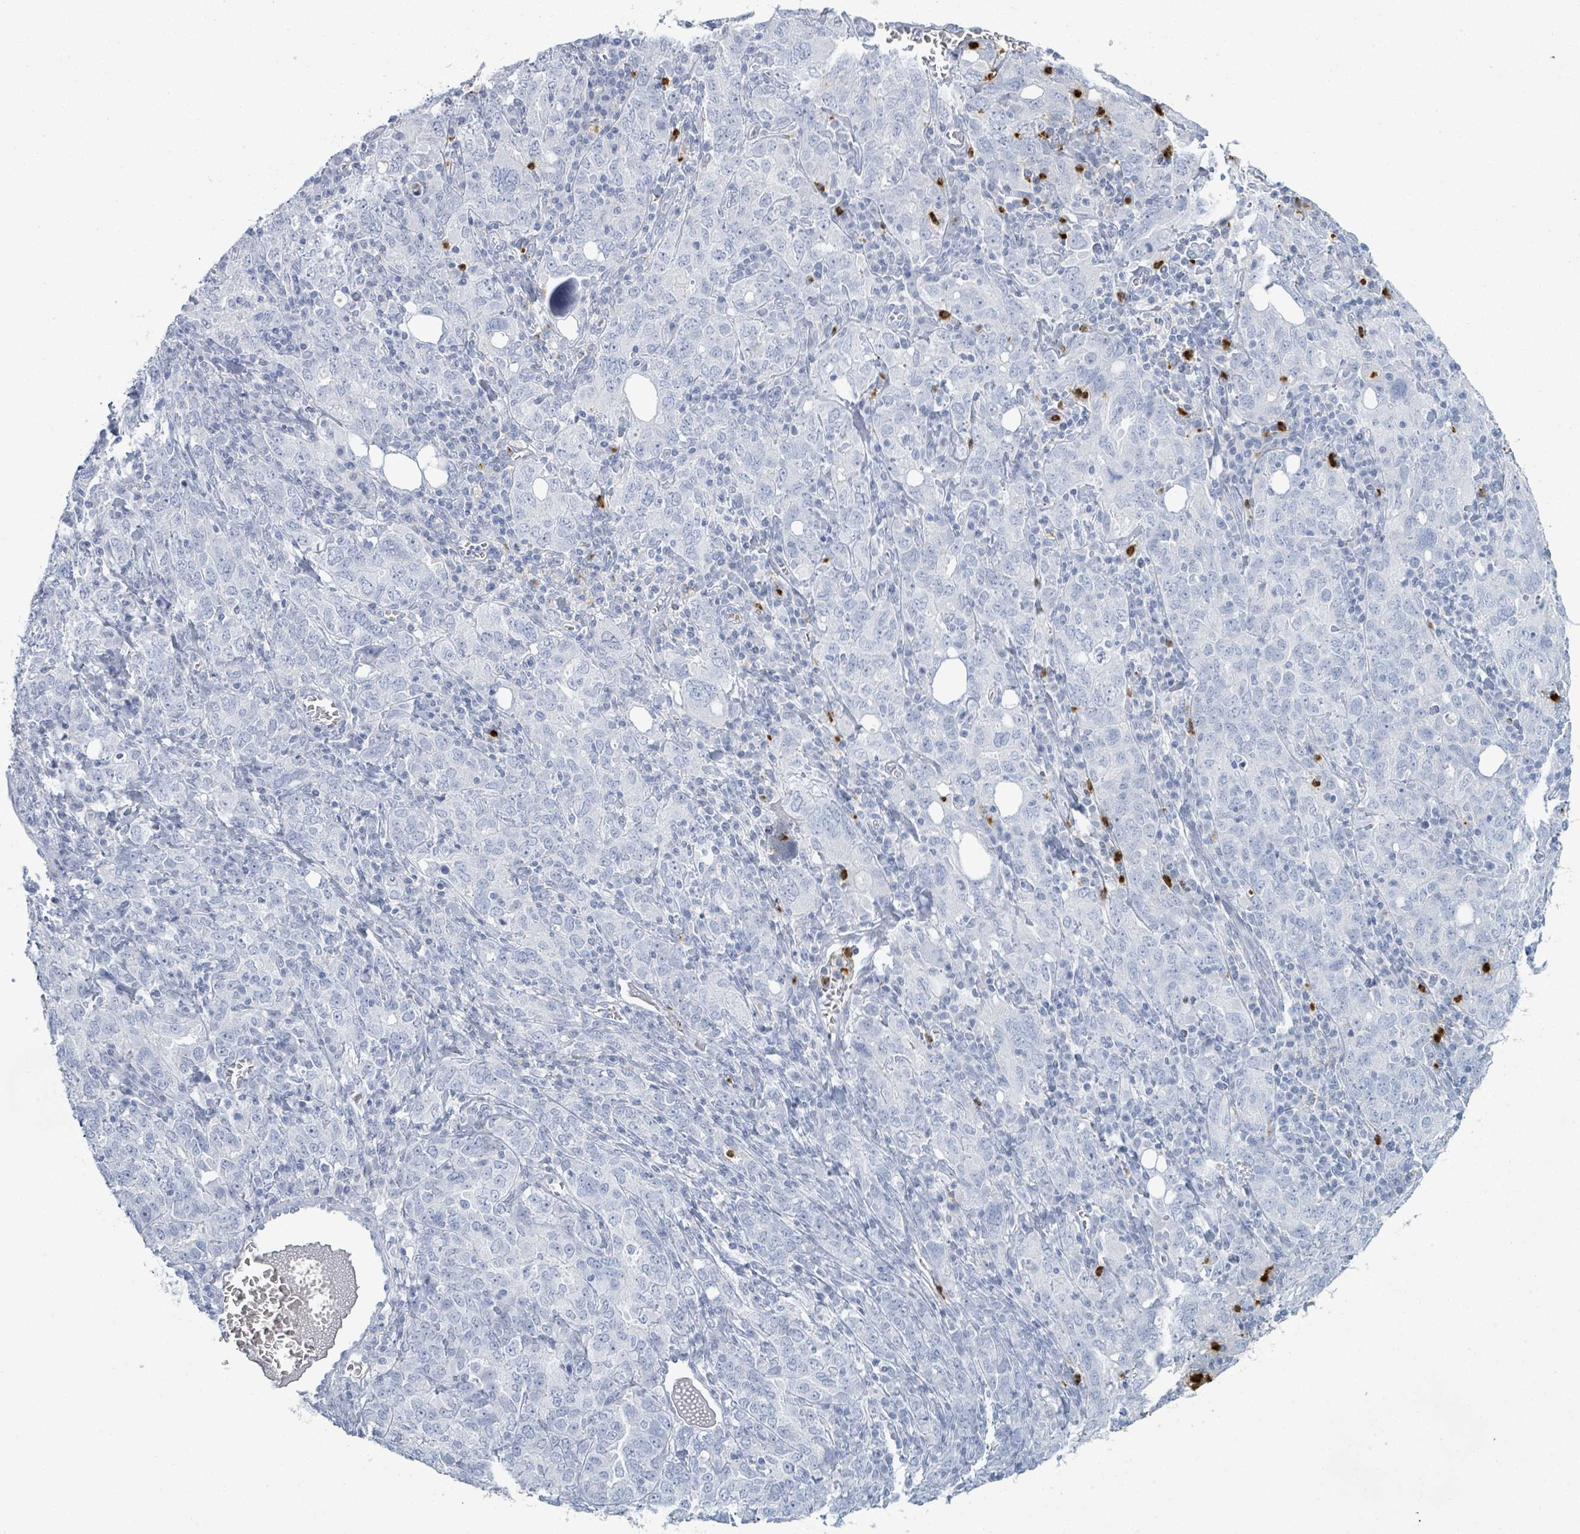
{"staining": {"intensity": "negative", "quantity": "none", "location": "none"}, "tissue": "ovarian cancer", "cell_type": "Tumor cells", "image_type": "cancer", "snomed": [{"axis": "morphology", "description": "Carcinoma, endometroid"}, {"axis": "topography", "description": "Ovary"}], "caption": "Ovarian cancer was stained to show a protein in brown. There is no significant expression in tumor cells.", "gene": "DEFA4", "patient": {"sex": "female", "age": 62}}